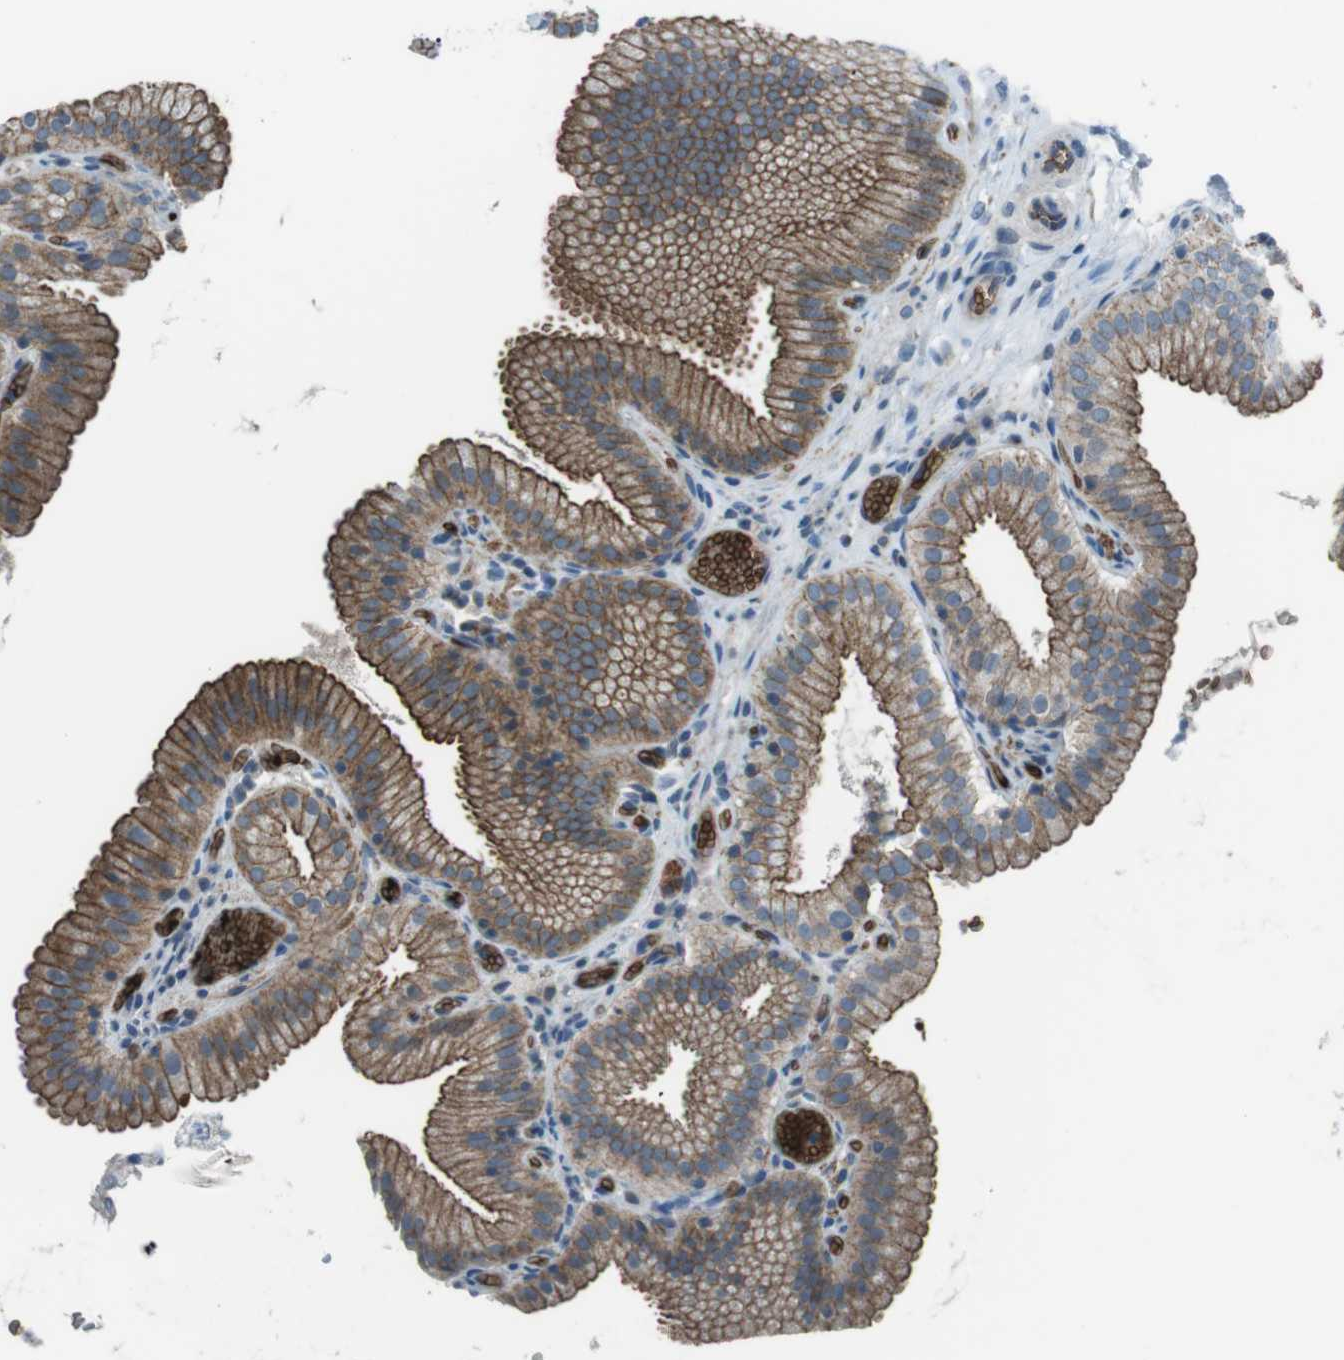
{"staining": {"intensity": "moderate", "quantity": ">75%", "location": "cytoplasmic/membranous"}, "tissue": "gallbladder", "cell_type": "Glandular cells", "image_type": "normal", "snomed": [{"axis": "morphology", "description": "Normal tissue, NOS"}, {"axis": "topography", "description": "Gallbladder"}], "caption": "Gallbladder stained for a protein demonstrates moderate cytoplasmic/membranous positivity in glandular cells.", "gene": "SPTA1", "patient": {"sex": "male", "age": 54}}